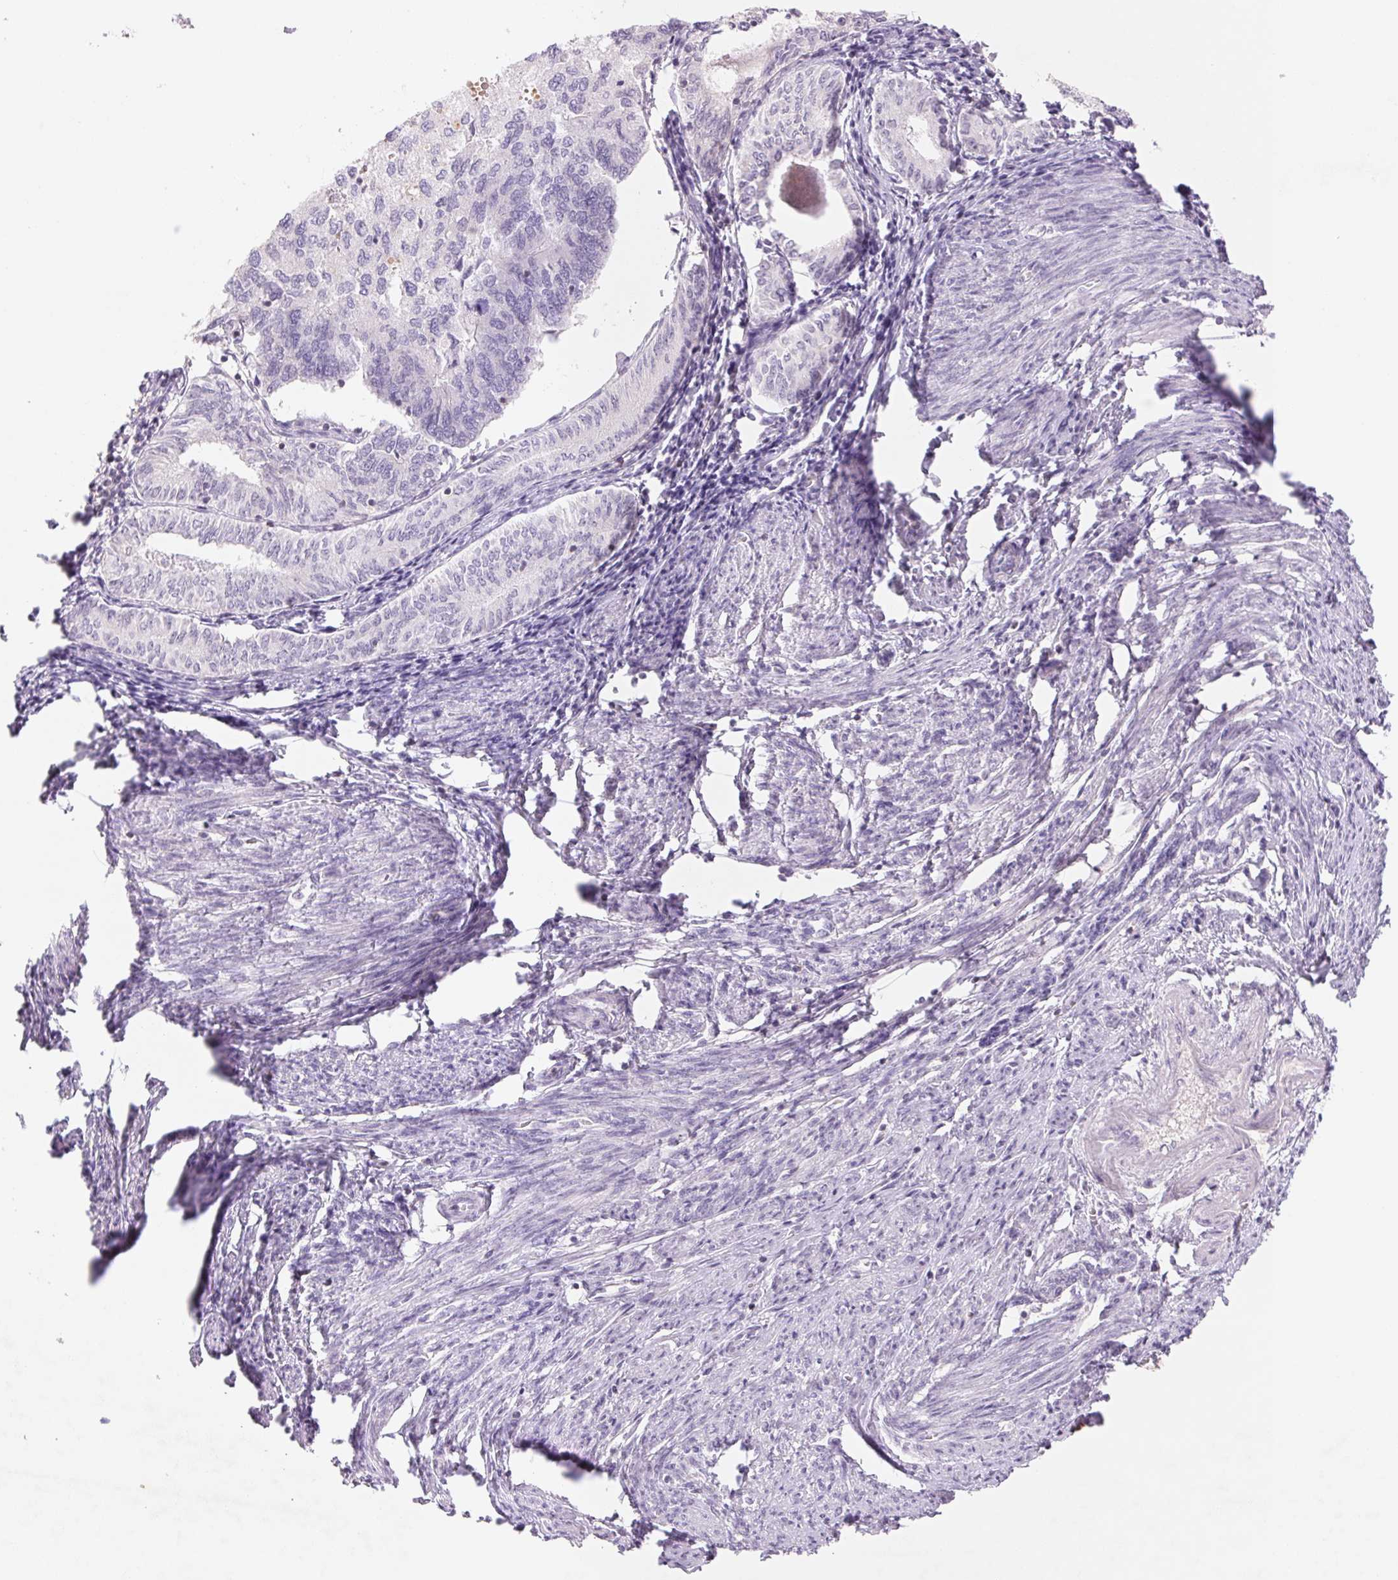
{"staining": {"intensity": "negative", "quantity": "none", "location": "none"}, "tissue": "endometrial cancer", "cell_type": "Tumor cells", "image_type": "cancer", "snomed": [{"axis": "morphology", "description": "Carcinoma, NOS"}, {"axis": "topography", "description": "Uterus"}], "caption": "Immunohistochemistry of human endometrial cancer (carcinoma) demonstrates no positivity in tumor cells.", "gene": "KIF26A", "patient": {"sex": "female", "age": 76}}